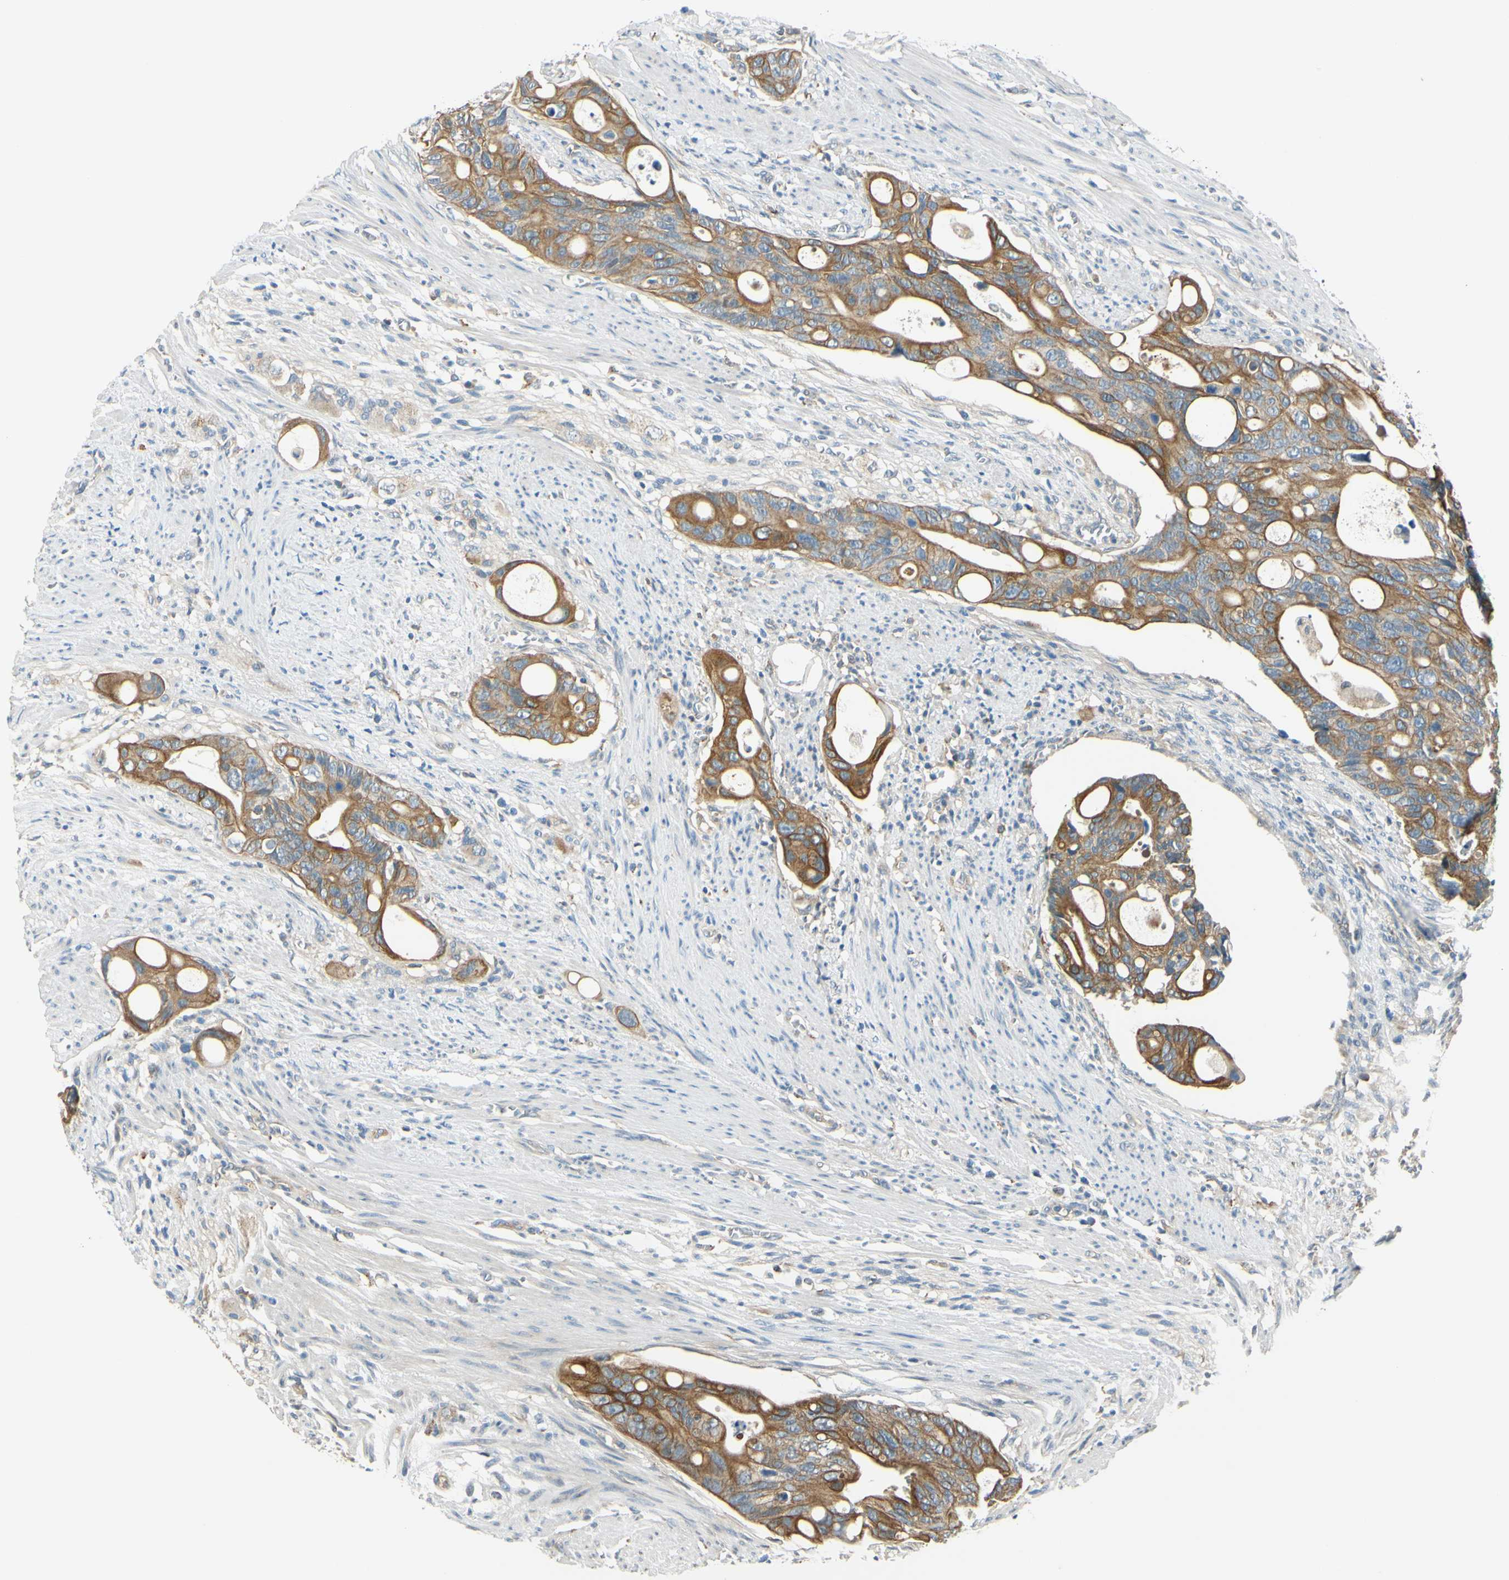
{"staining": {"intensity": "moderate", "quantity": ">75%", "location": "cytoplasmic/membranous"}, "tissue": "colorectal cancer", "cell_type": "Tumor cells", "image_type": "cancer", "snomed": [{"axis": "morphology", "description": "Adenocarcinoma, NOS"}, {"axis": "topography", "description": "Colon"}], "caption": "Moderate cytoplasmic/membranous expression is present in approximately >75% of tumor cells in adenocarcinoma (colorectal). Using DAB (brown) and hematoxylin (blue) stains, captured at high magnification using brightfield microscopy.", "gene": "LAMA3", "patient": {"sex": "female", "age": 57}}